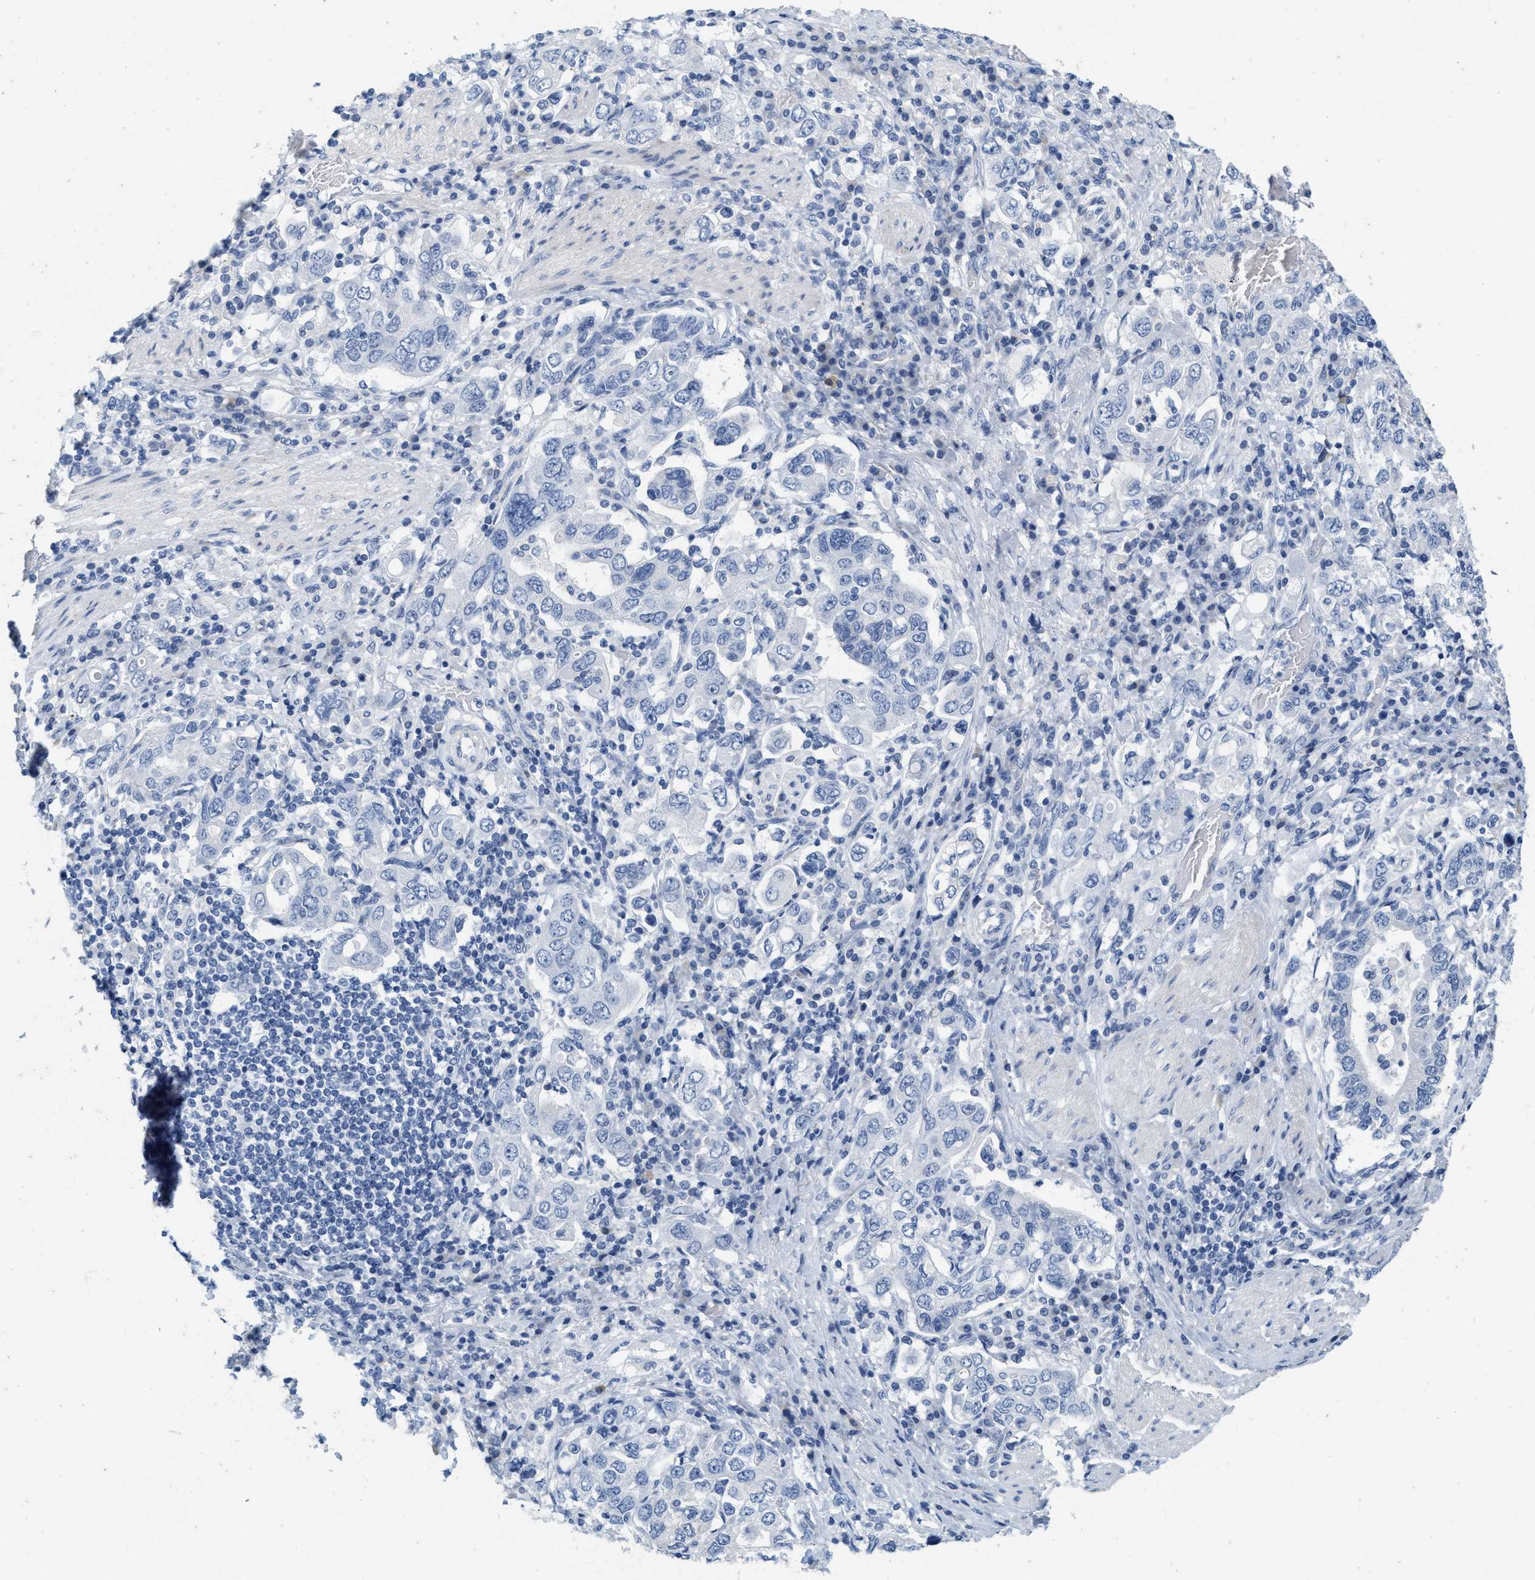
{"staining": {"intensity": "negative", "quantity": "none", "location": "none"}, "tissue": "stomach cancer", "cell_type": "Tumor cells", "image_type": "cancer", "snomed": [{"axis": "morphology", "description": "Adenocarcinoma, NOS"}, {"axis": "topography", "description": "Stomach, upper"}], "caption": "Immunohistochemical staining of stomach adenocarcinoma reveals no significant staining in tumor cells. (DAB IHC visualized using brightfield microscopy, high magnification).", "gene": "ABCB11", "patient": {"sex": "male", "age": 62}}